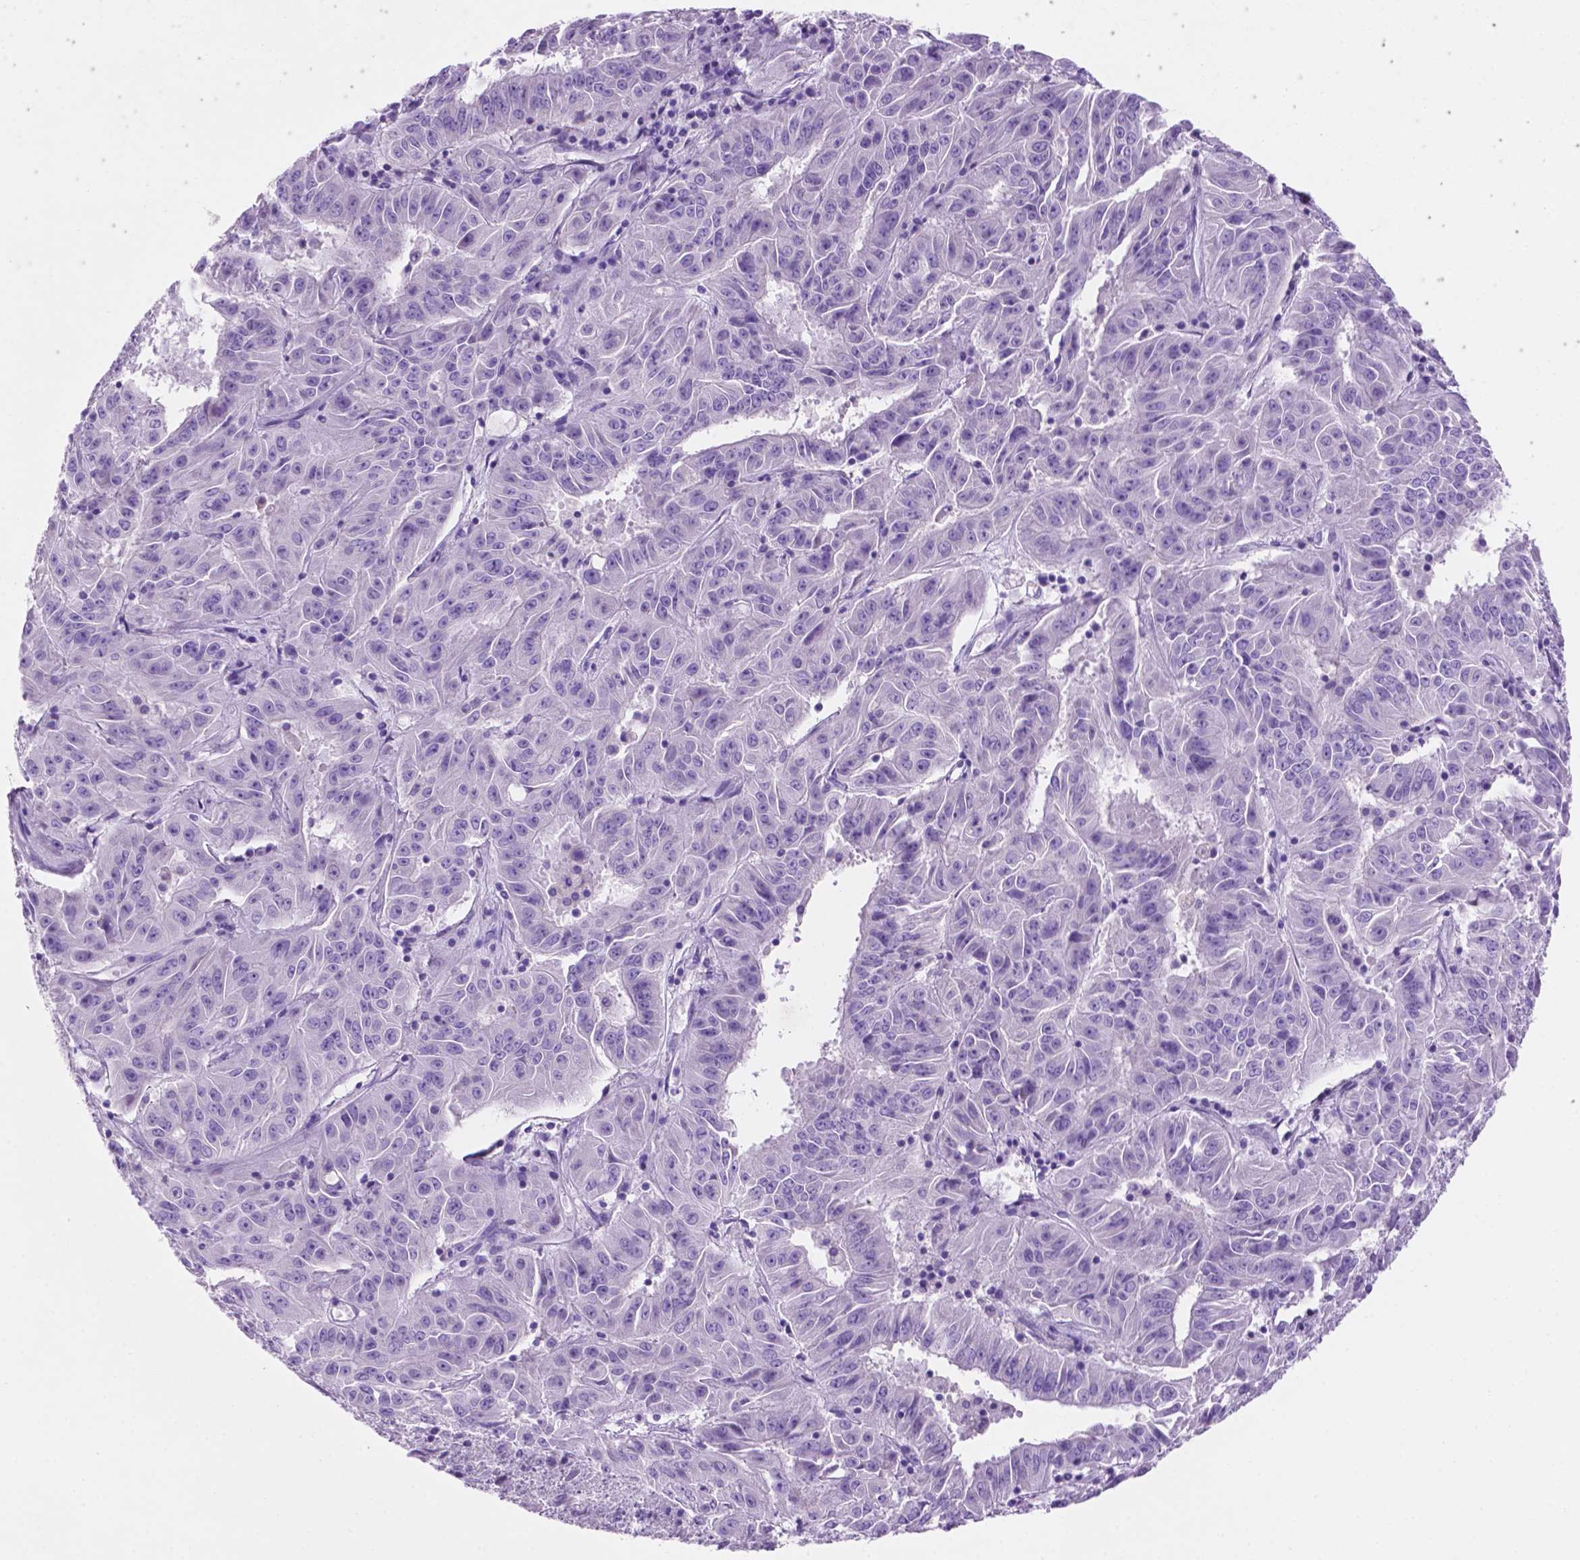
{"staining": {"intensity": "negative", "quantity": "none", "location": "none"}, "tissue": "pancreatic cancer", "cell_type": "Tumor cells", "image_type": "cancer", "snomed": [{"axis": "morphology", "description": "Adenocarcinoma, NOS"}, {"axis": "topography", "description": "Pancreas"}], "caption": "Photomicrograph shows no protein positivity in tumor cells of pancreatic cancer tissue.", "gene": "POU4F1", "patient": {"sex": "male", "age": 63}}